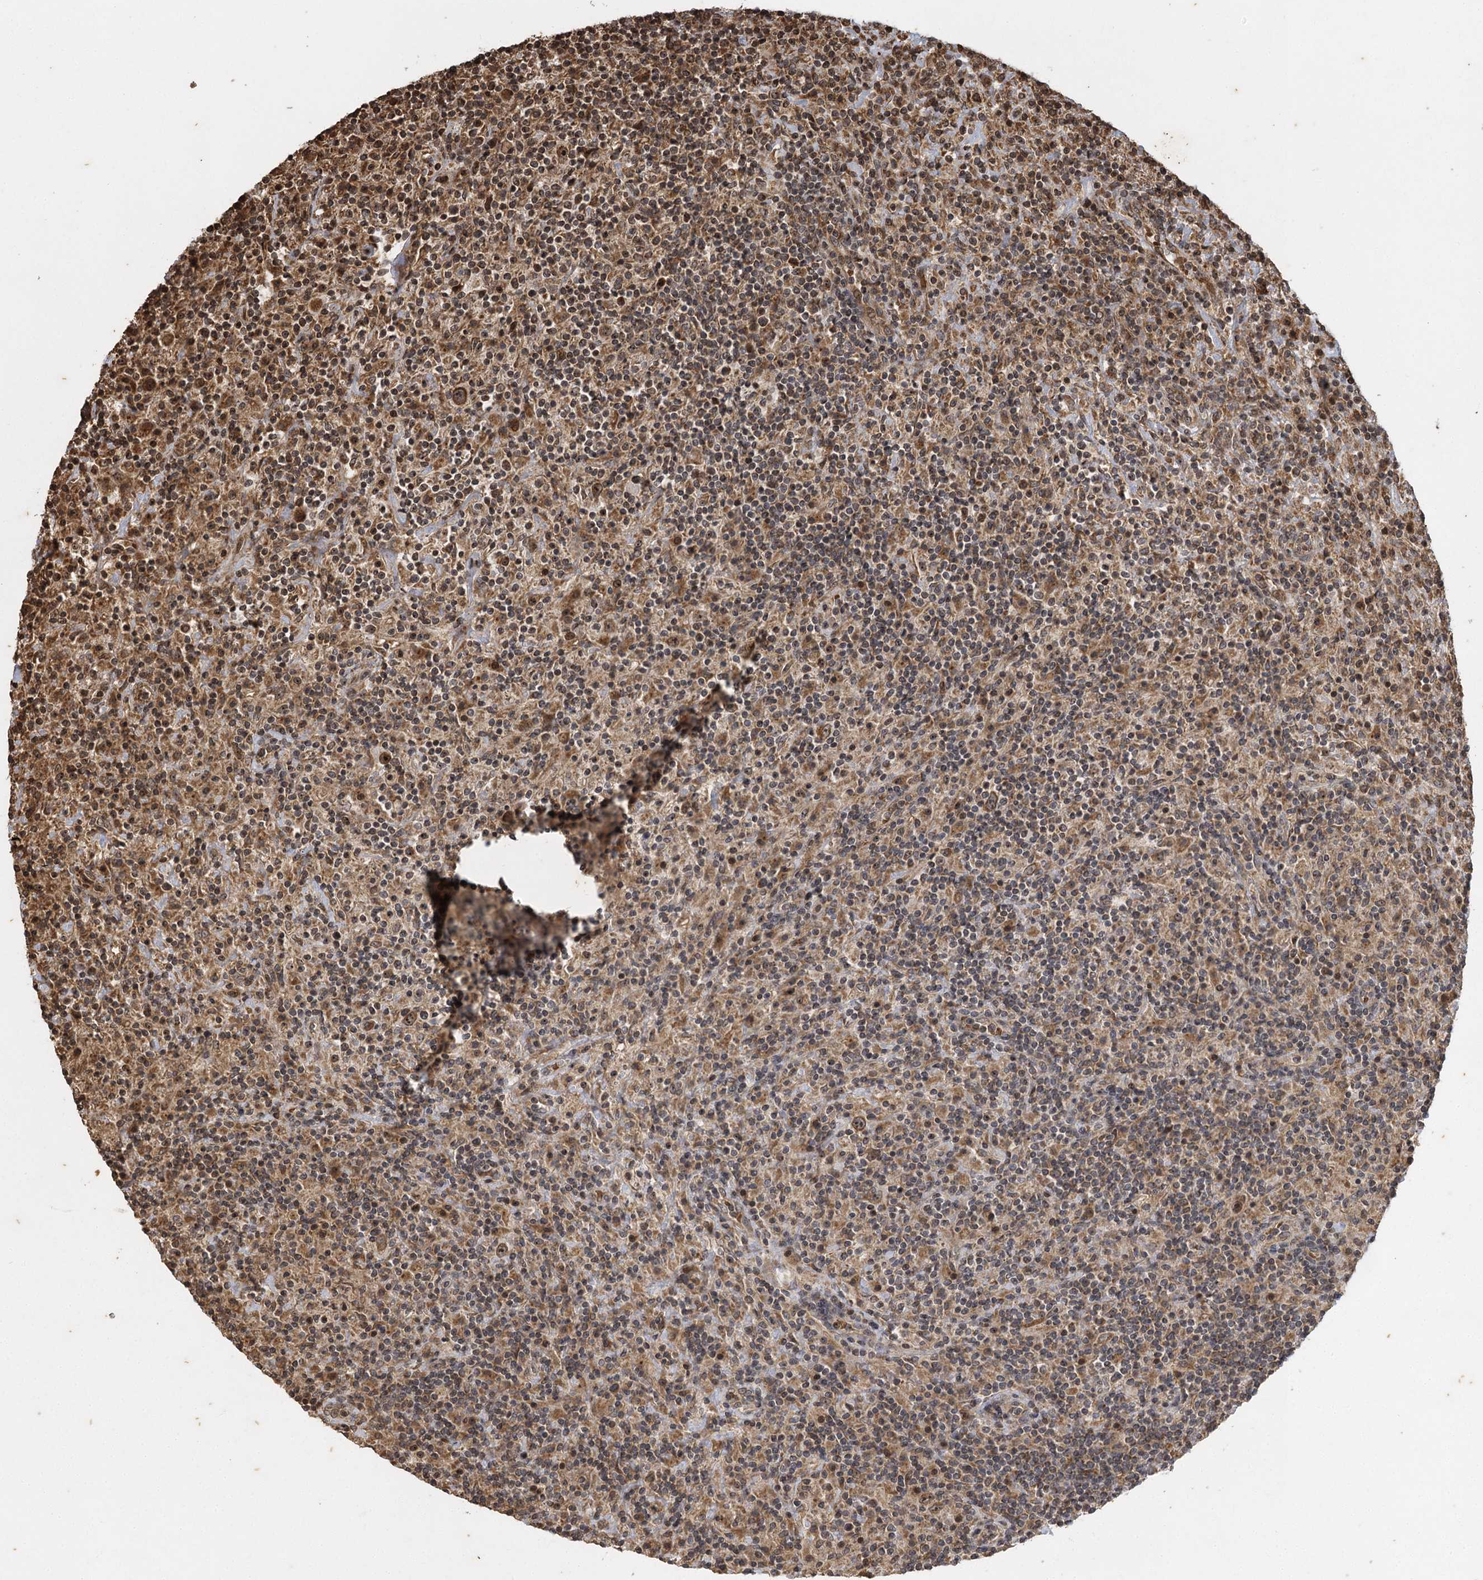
{"staining": {"intensity": "moderate", "quantity": ">75%", "location": "cytoplasmic/membranous,nuclear"}, "tissue": "lymphoma", "cell_type": "Tumor cells", "image_type": "cancer", "snomed": [{"axis": "morphology", "description": "Hodgkin's disease, NOS"}, {"axis": "topography", "description": "Lymph node"}], "caption": "Protein expression analysis of human Hodgkin's disease reveals moderate cytoplasmic/membranous and nuclear staining in approximately >75% of tumor cells. (brown staining indicates protein expression, while blue staining denotes nuclei).", "gene": "IL11RA", "patient": {"sex": "male", "age": 70}}